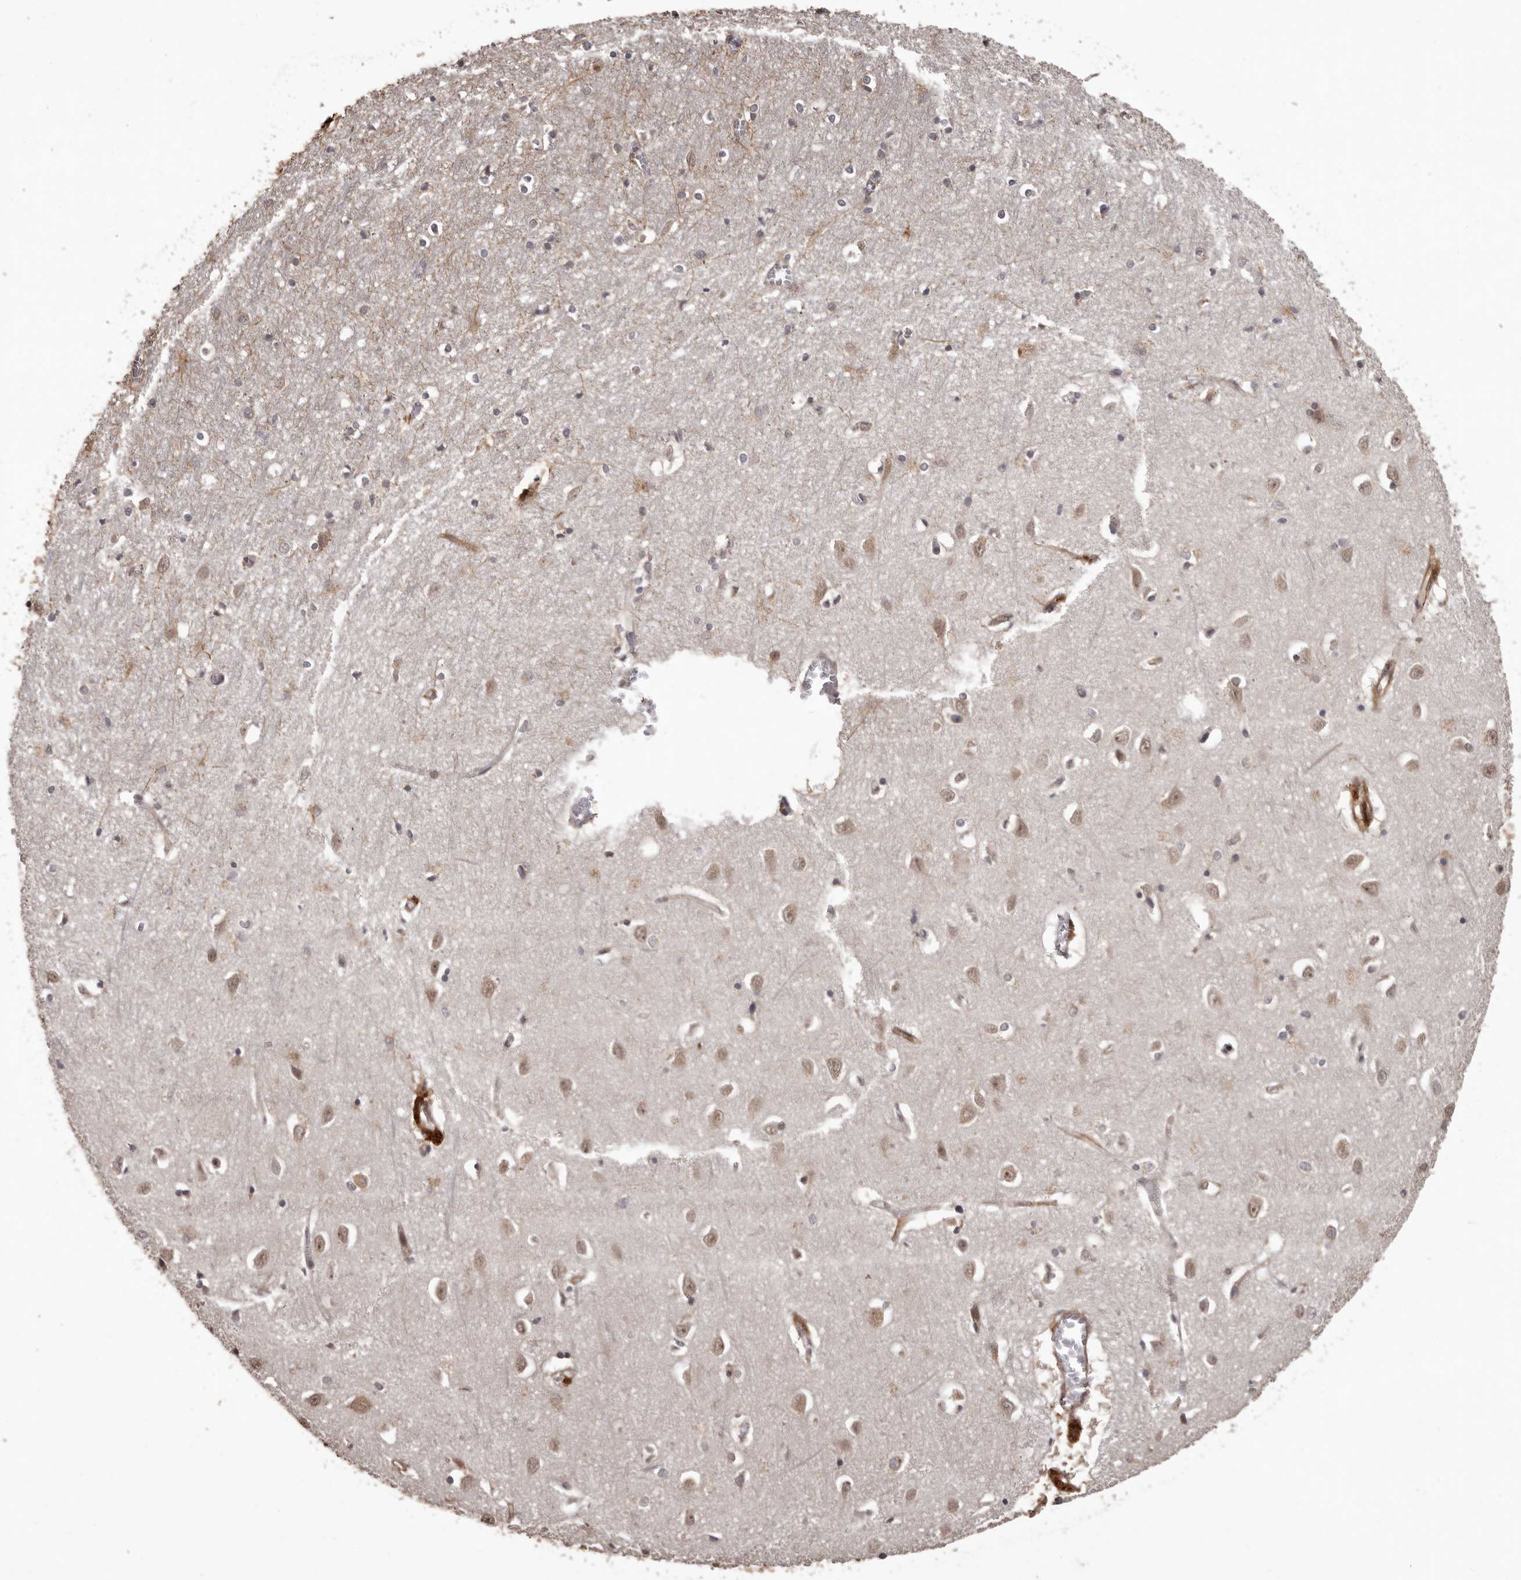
{"staining": {"intensity": "moderate", "quantity": ">75%", "location": "cytoplasmic/membranous"}, "tissue": "cerebral cortex", "cell_type": "Endothelial cells", "image_type": "normal", "snomed": [{"axis": "morphology", "description": "Normal tissue, NOS"}, {"axis": "topography", "description": "Cerebral cortex"}], "caption": "This micrograph reveals benign cerebral cortex stained with IHC to label a protein in brown. The cytoplasmic/membranous of endothelial cells show moderate positivity for the protein. Nuclei are counter-stained blue.", "gene": "SLITRK6", "patient": {"sex": "female", "age": 64}}